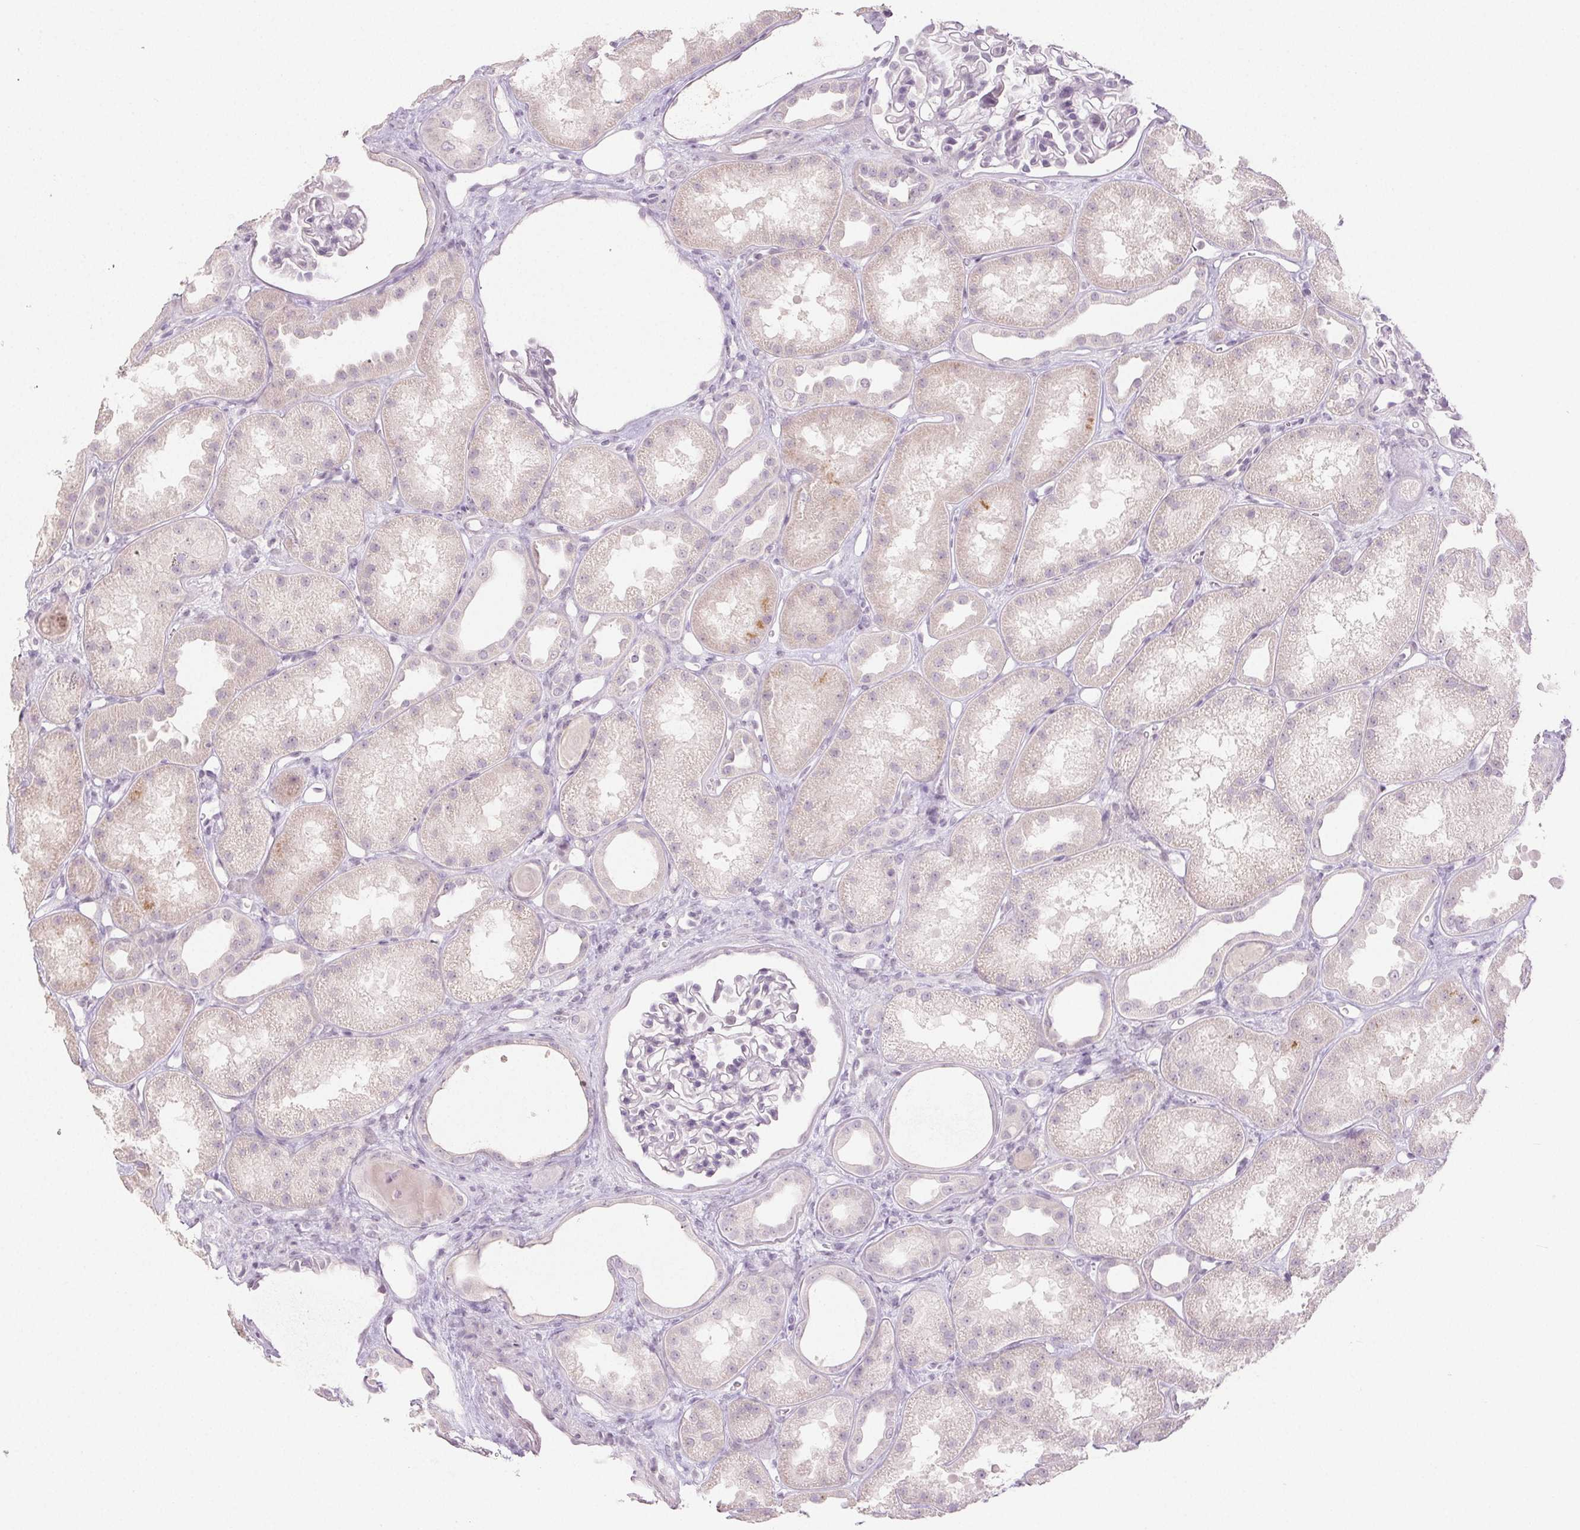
{"staining": {"intensity": "negative", "quantity": "none", "location": "none"}, "tissue": "kidney", "cell_type": "Cells in glomeruli", "image_type": "normal", "snomed": [{"axis": "morphology", "description": "Normal tissue, NOS"}, {"axis": "topography", "description": "Kidney"}], "caption": "Immunohistochemistry photomicrograph of benign kidney: kidney stained with DAB demonstrates no significant protein positivity in cells in glomeruli. (Immunohistochemistry (ihc), brightfield microscopy, high magnification).", "gene": "PI3", "patient": {"sex": "male", "age": 61}}